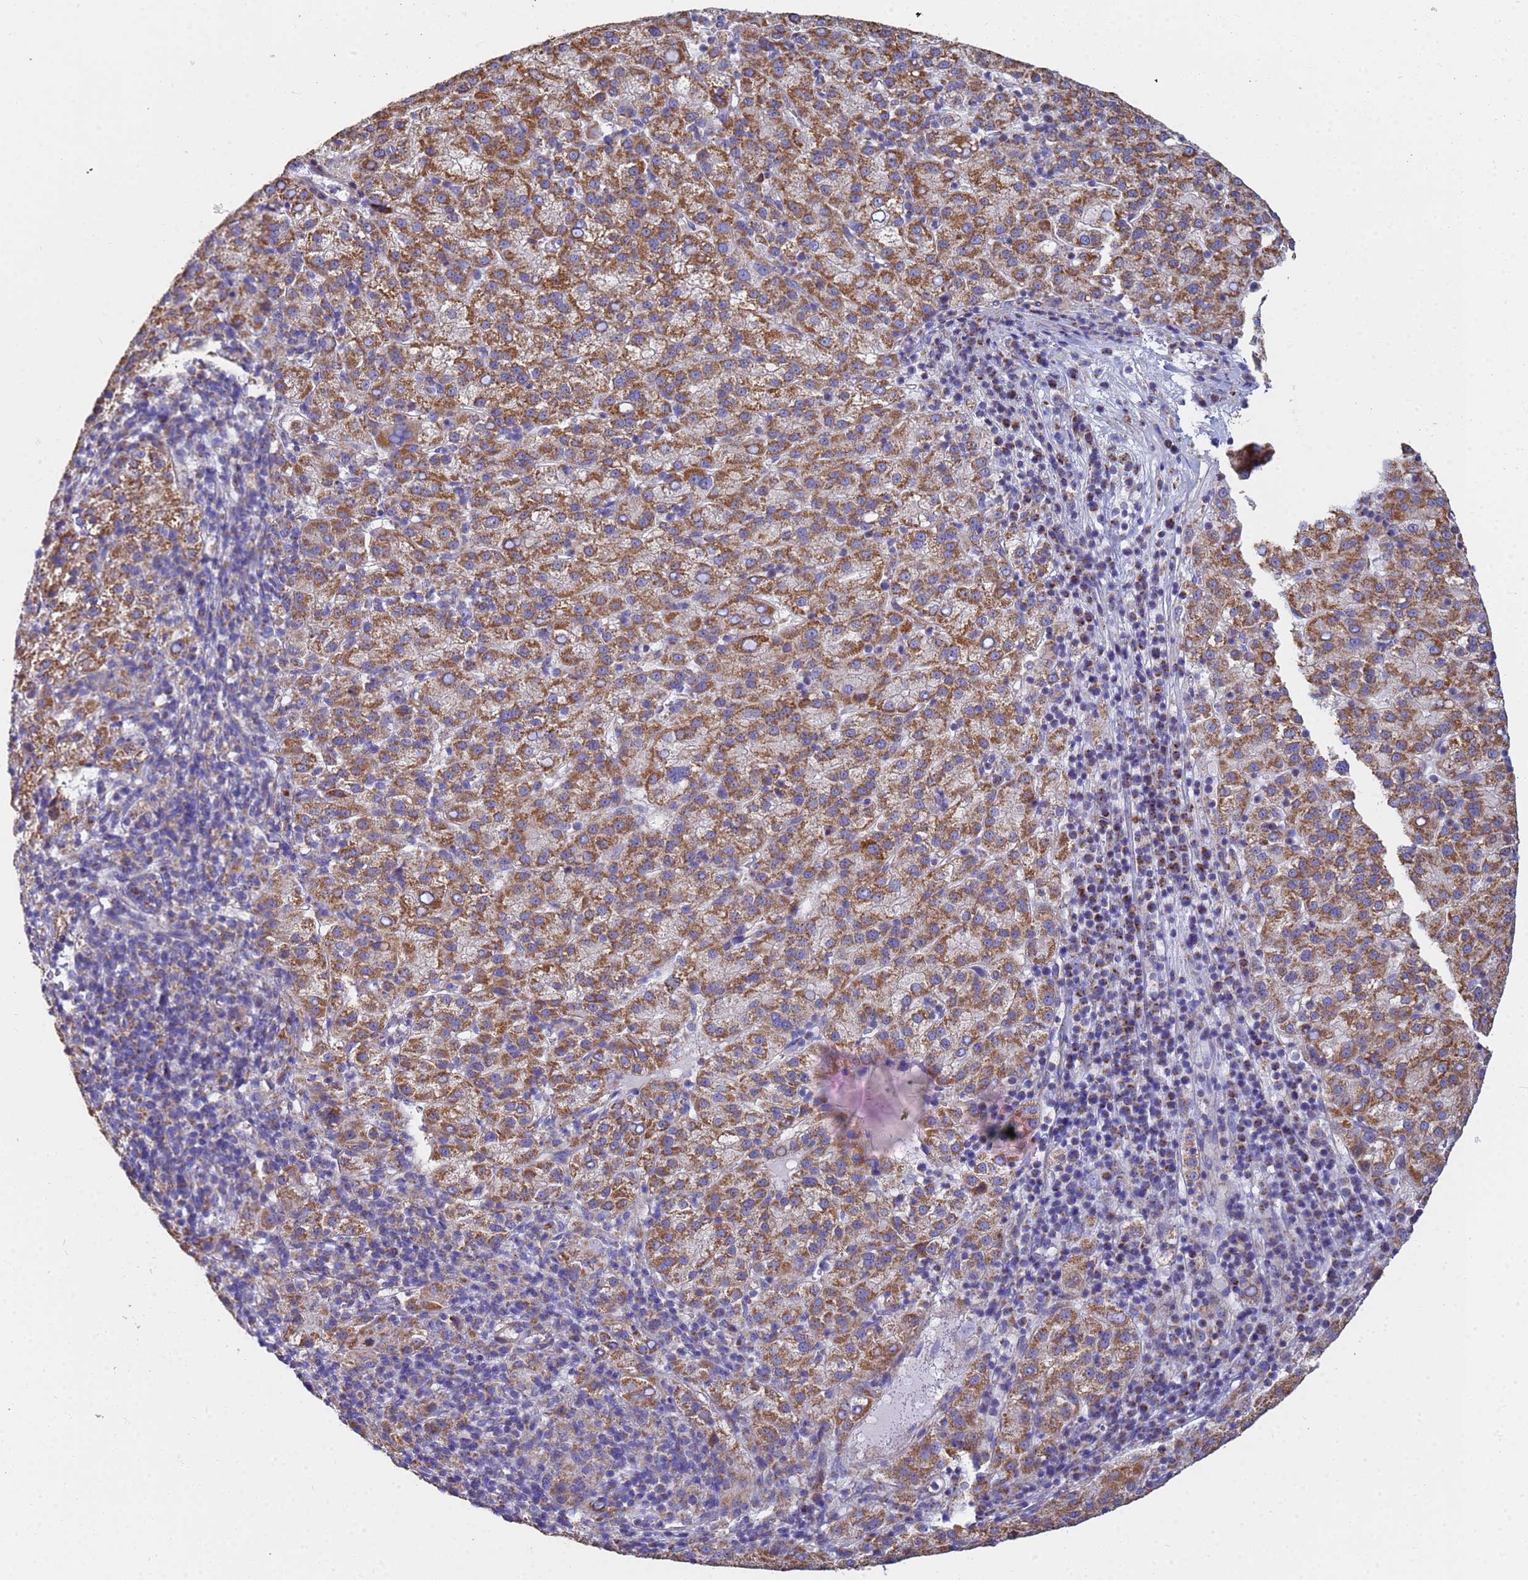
{"staining": {"intensity": "moderate", "quantity": ">75%", "location": "cytoplasmic/membranous"}, "tissue": "liver cancer", "cell_type": "Tumor cells", "image_type": "cancer", "snomed": [{"axis": "morphology", "description": "Carcinoma, Hepatocellular, NOS"}, {"axis": "topography", "description": "Liver"}], "caption": "Human liver hepatocellular carcinoma stained for a protein (brown) exhibits moderate cytoplasmic/membranous positive staining in about >75% of tumor cells.", "gene": "UQCRH", "patient": {"sex": "female", "age": 58}}